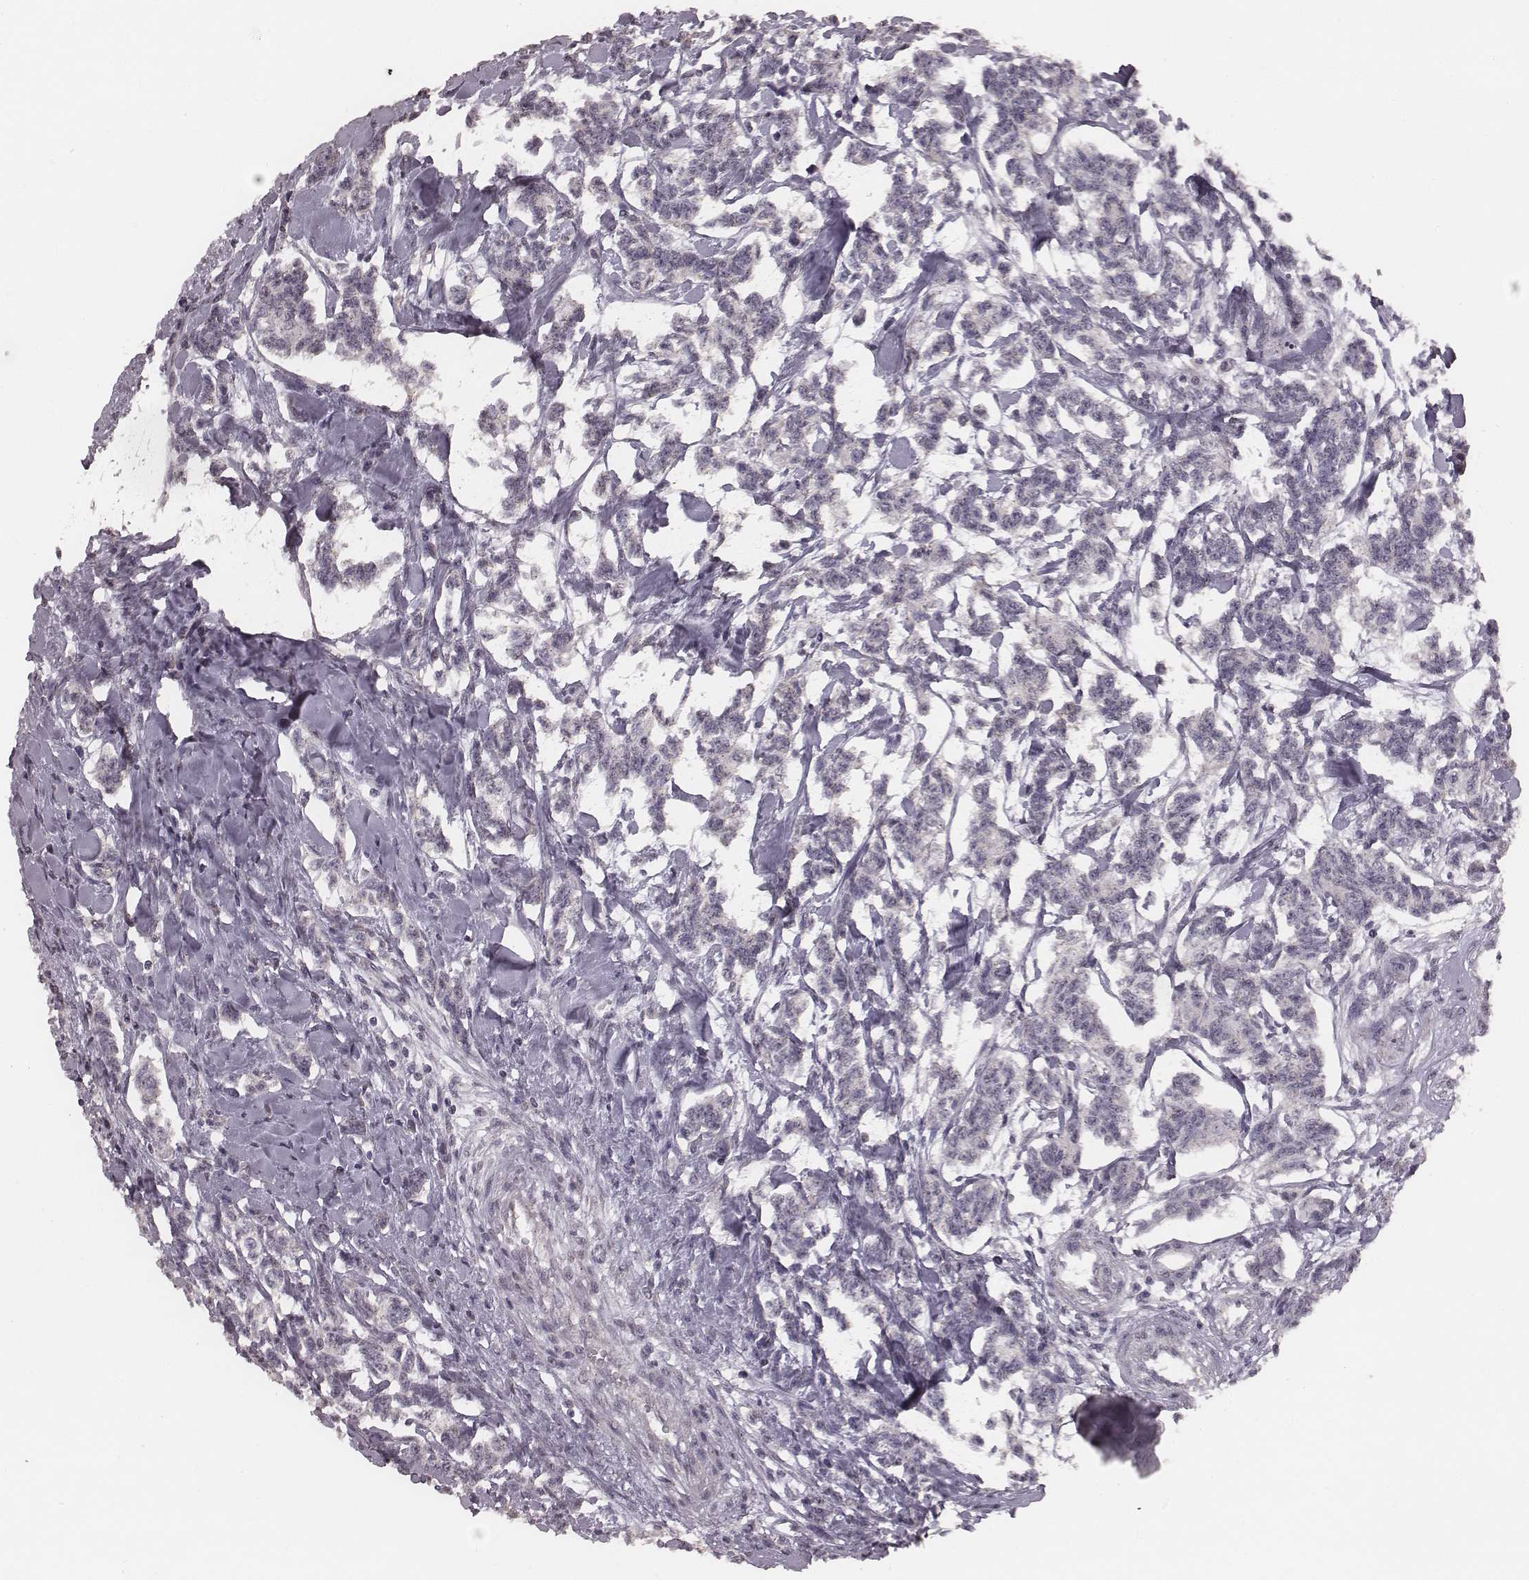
{"staining": {"intensity": "negative", "quantity": "none", "location": "none"}, "tissue": "carcinoid", "cell_type": "Tumor cells", "image_type": "cancer", "snomed": [{"axis": "morphology", "description": "Carcinoid, malignant, NOS"}, {"axis": "topography", "description": "Kidney"}], "caption": "Carcinoid (malignant) stained for a protein using immunohistochemistry shows no positivity tumor cells.", "gene": "SLC7A4", "patient": {"sex": "female", "age": 41}}